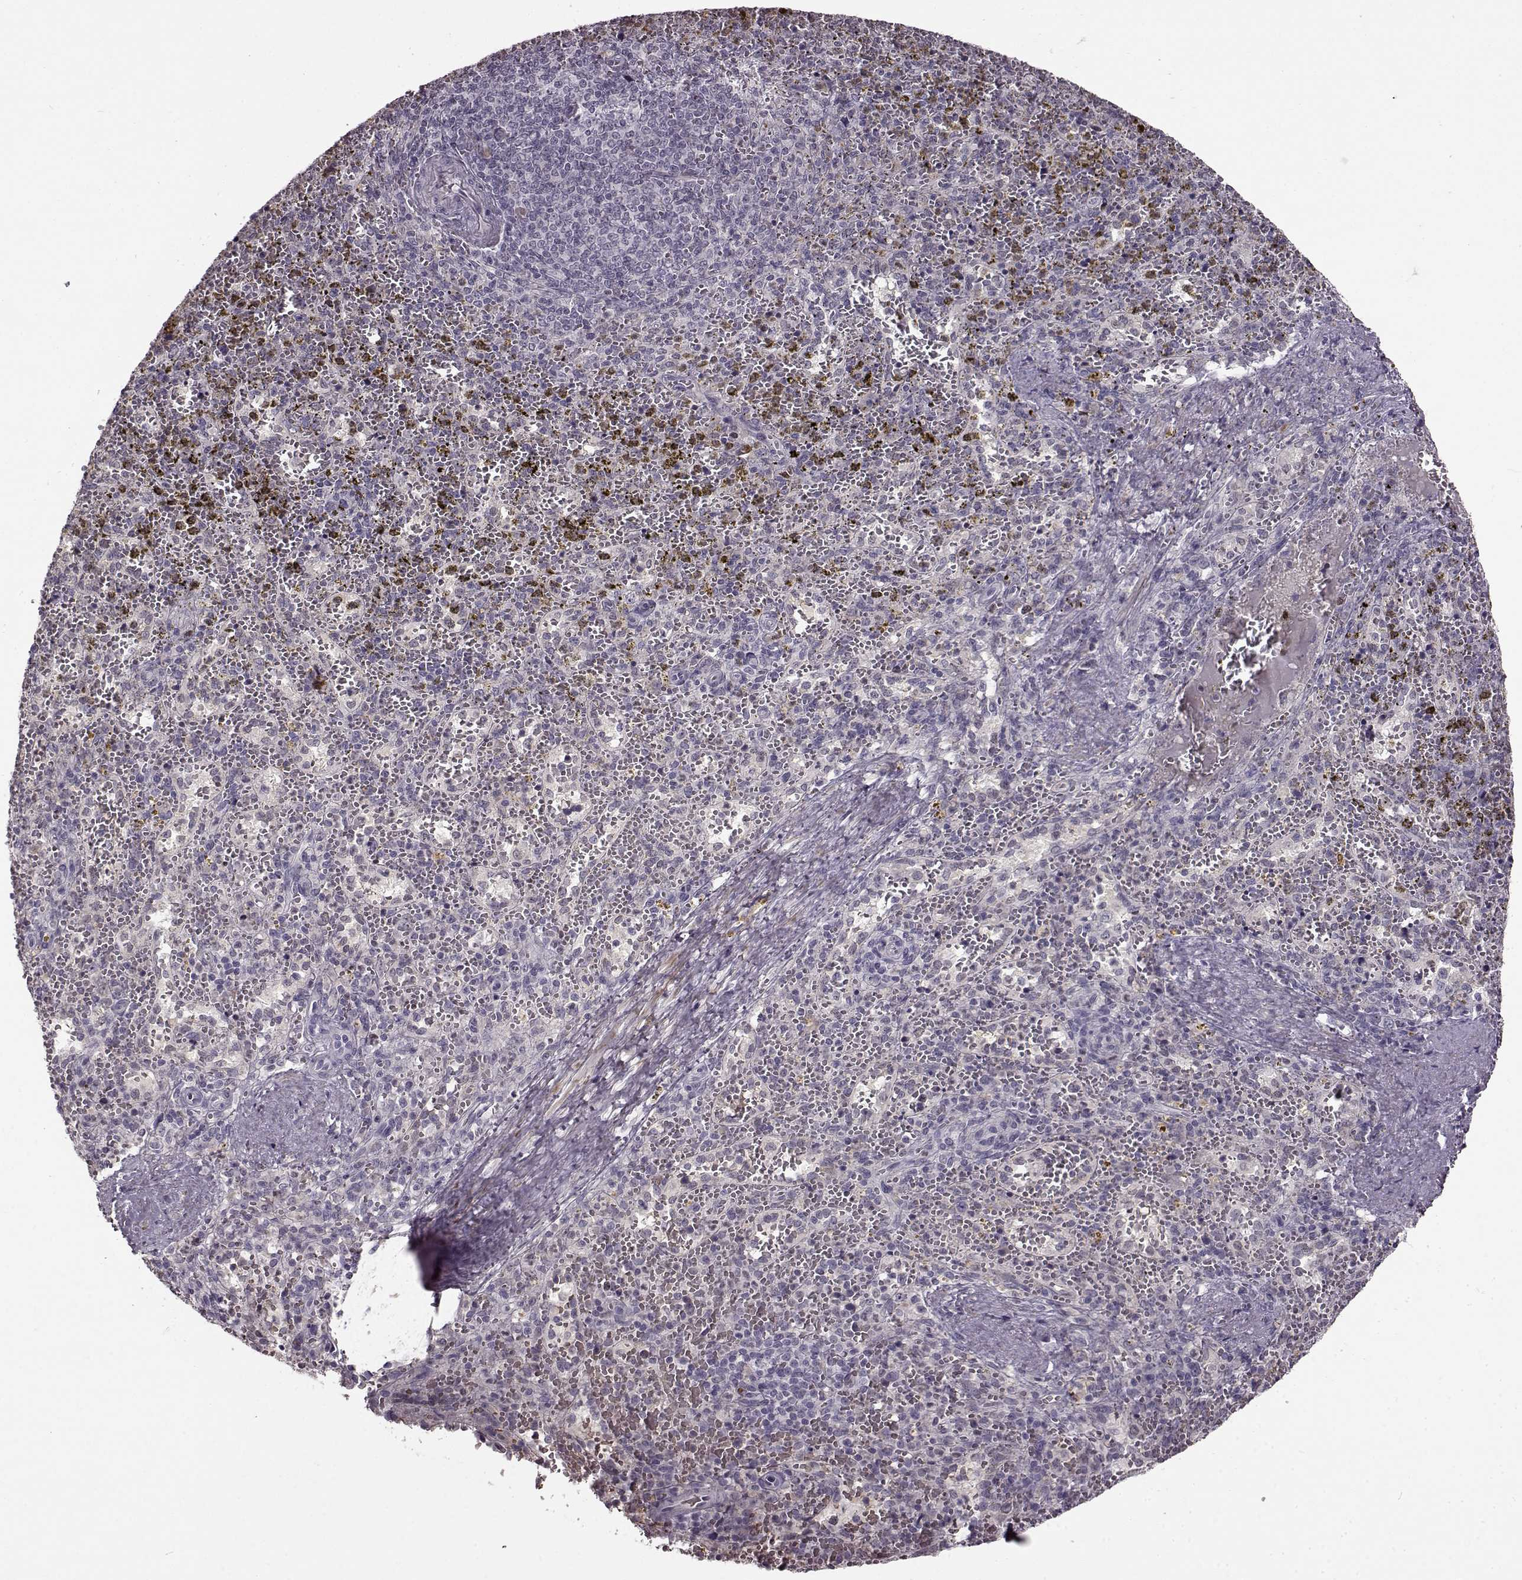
{"staining": {"intensity": "negative", "quantity": "none", "location": "none"}, "tissue": "spleen", "cell_type": "Cells in red pulp", "image_type": "normal", "snomed": [{"axis": "morphology", "description": "Normal tissue, NOS"}, {"axis": "topography", "description": "Spleen"}], "caption": "Immunohistochemical staining of benign human spleen shows no significant staining in cells in red pulp.", "gene": "CNGA3", "patient": {"sex": "female", "age": 50}}